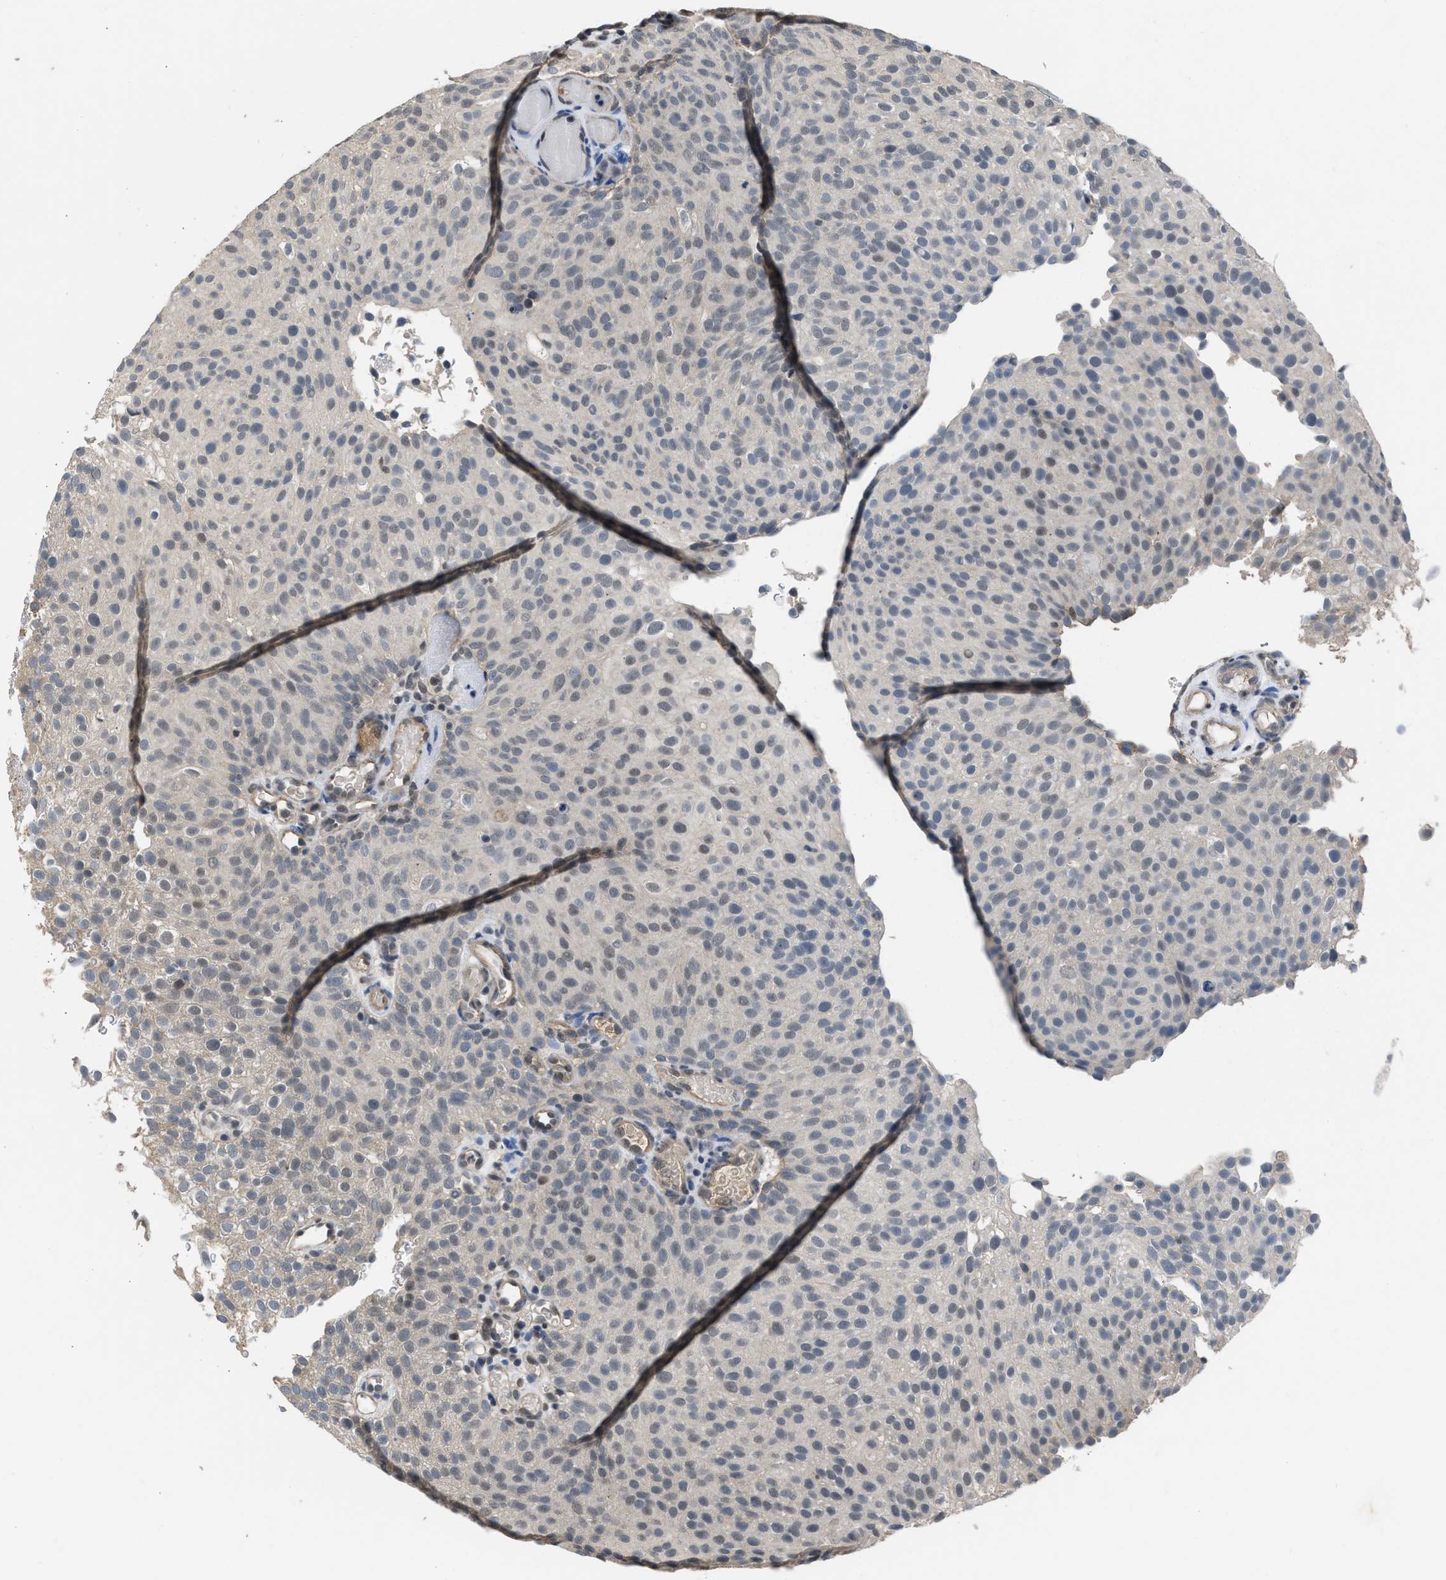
{"staining": {"intensity": "weak", "quantity": "<25%", "location": "nuclear"}, "tissue": "urothelial cancer", "cell_type": "Tumor cells", "image_type": "cancer", "snomed": [{"axis": "morphology", "description": "Urothelial carcinoma, Low grade"}, {"axis": "topography", "description": "Urinary bladder"}], "caption": "Human urothelial cancer stained for a protein using immunohistochemistry demonstrates no positivity in tumor cells.", "gene": "TERF2IP", "patient": {"sex": "male", "age": 78}}